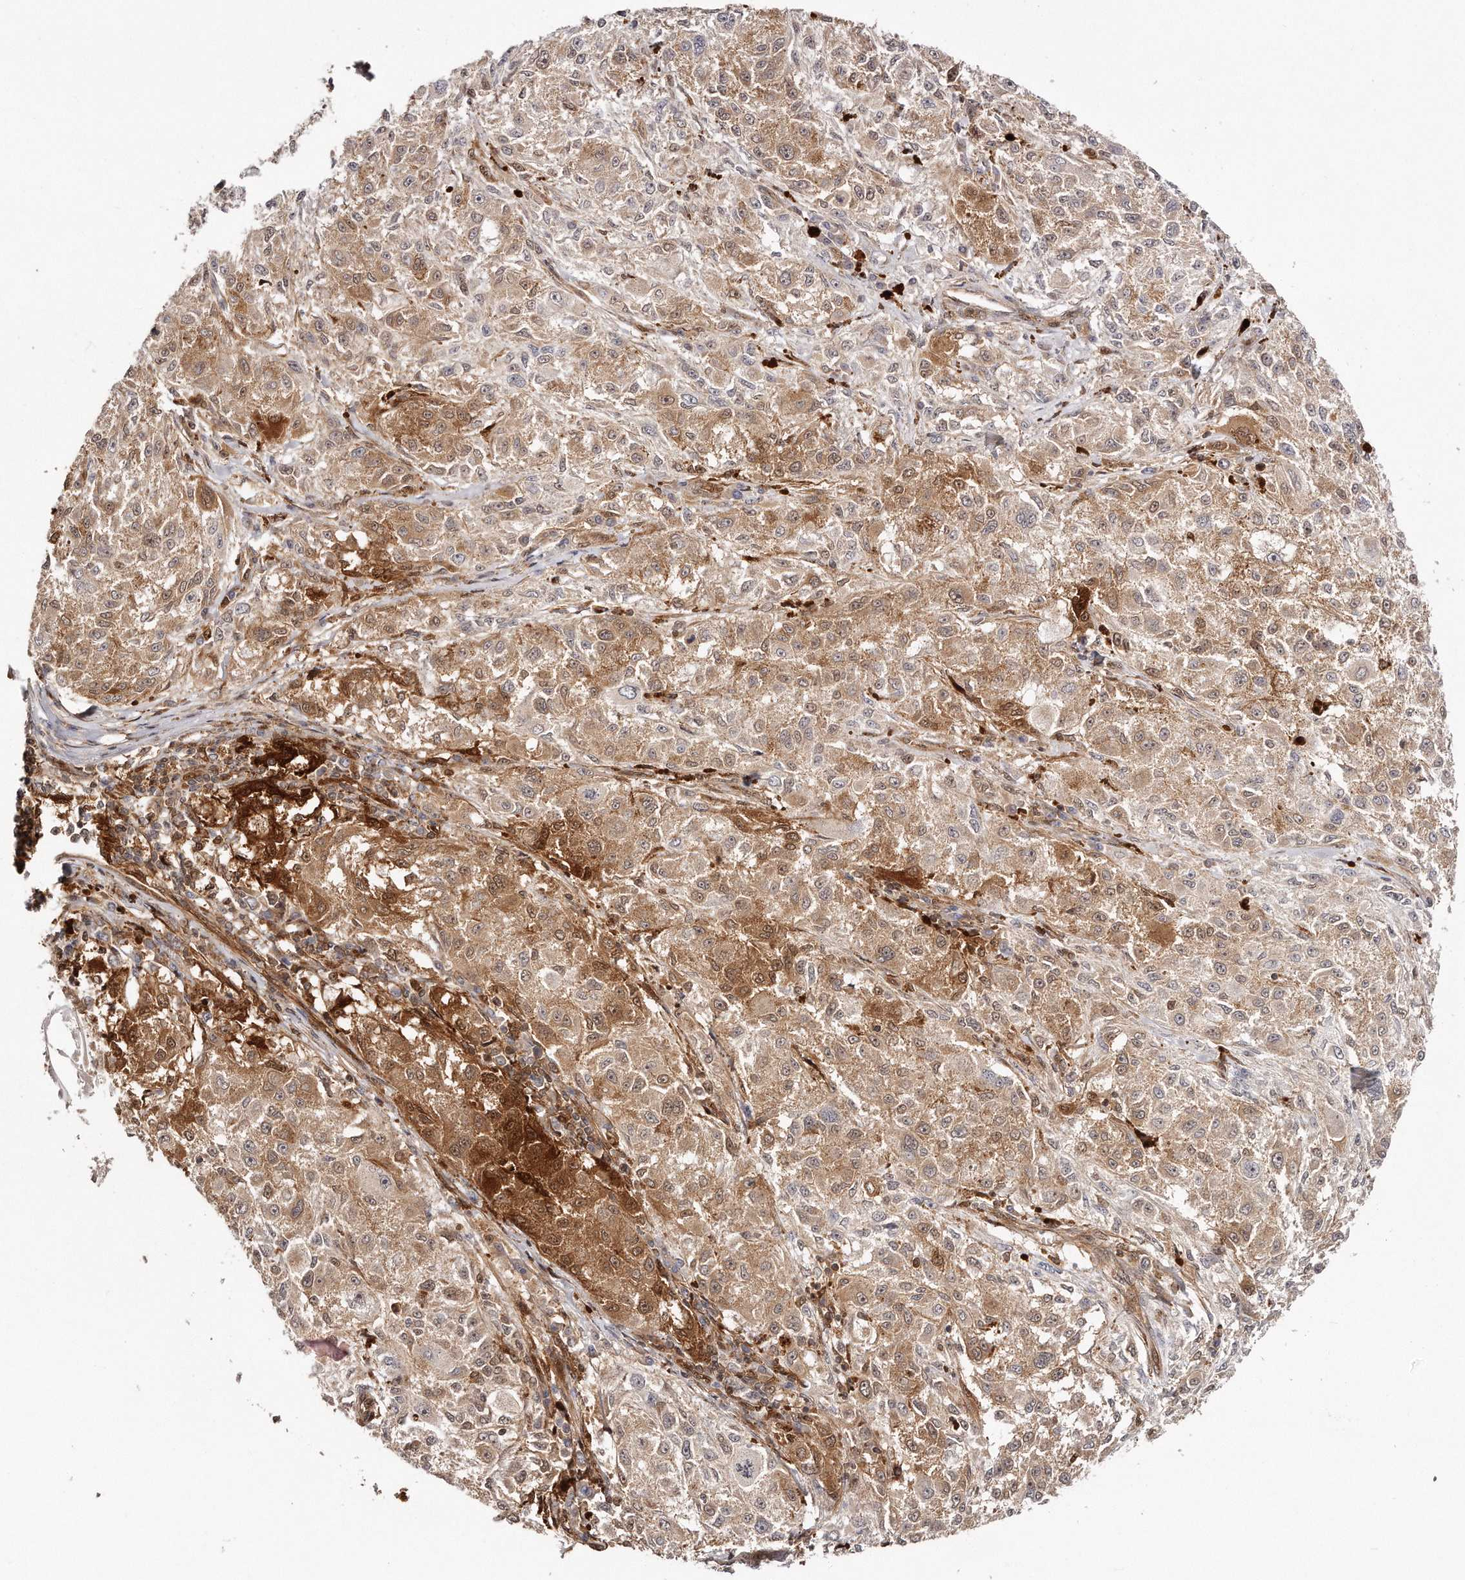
{"staining": {"intensity": "moderate", "quantity": ">75%", "location": "cytoplasmic/membranous"}, "tissue": "melanoma", "cell_type": "Tumor cells", "image_type": "cancer", "snomed": [{"axis": "morphology", "description": "Necrosis, NOS"}, {"axis": "morphology", "description": "Malignant melanoma, NOS"}, {"axis": "topography", "description": "Skin"}], "caption": "Brown immunohistochemical staining in malignant melanoma shows moderate cytoplasmic/membranous staining in approximately >75% of tumor cells.", "gene": "GBP4", "patient": {"sex": "female", "age": 87}}